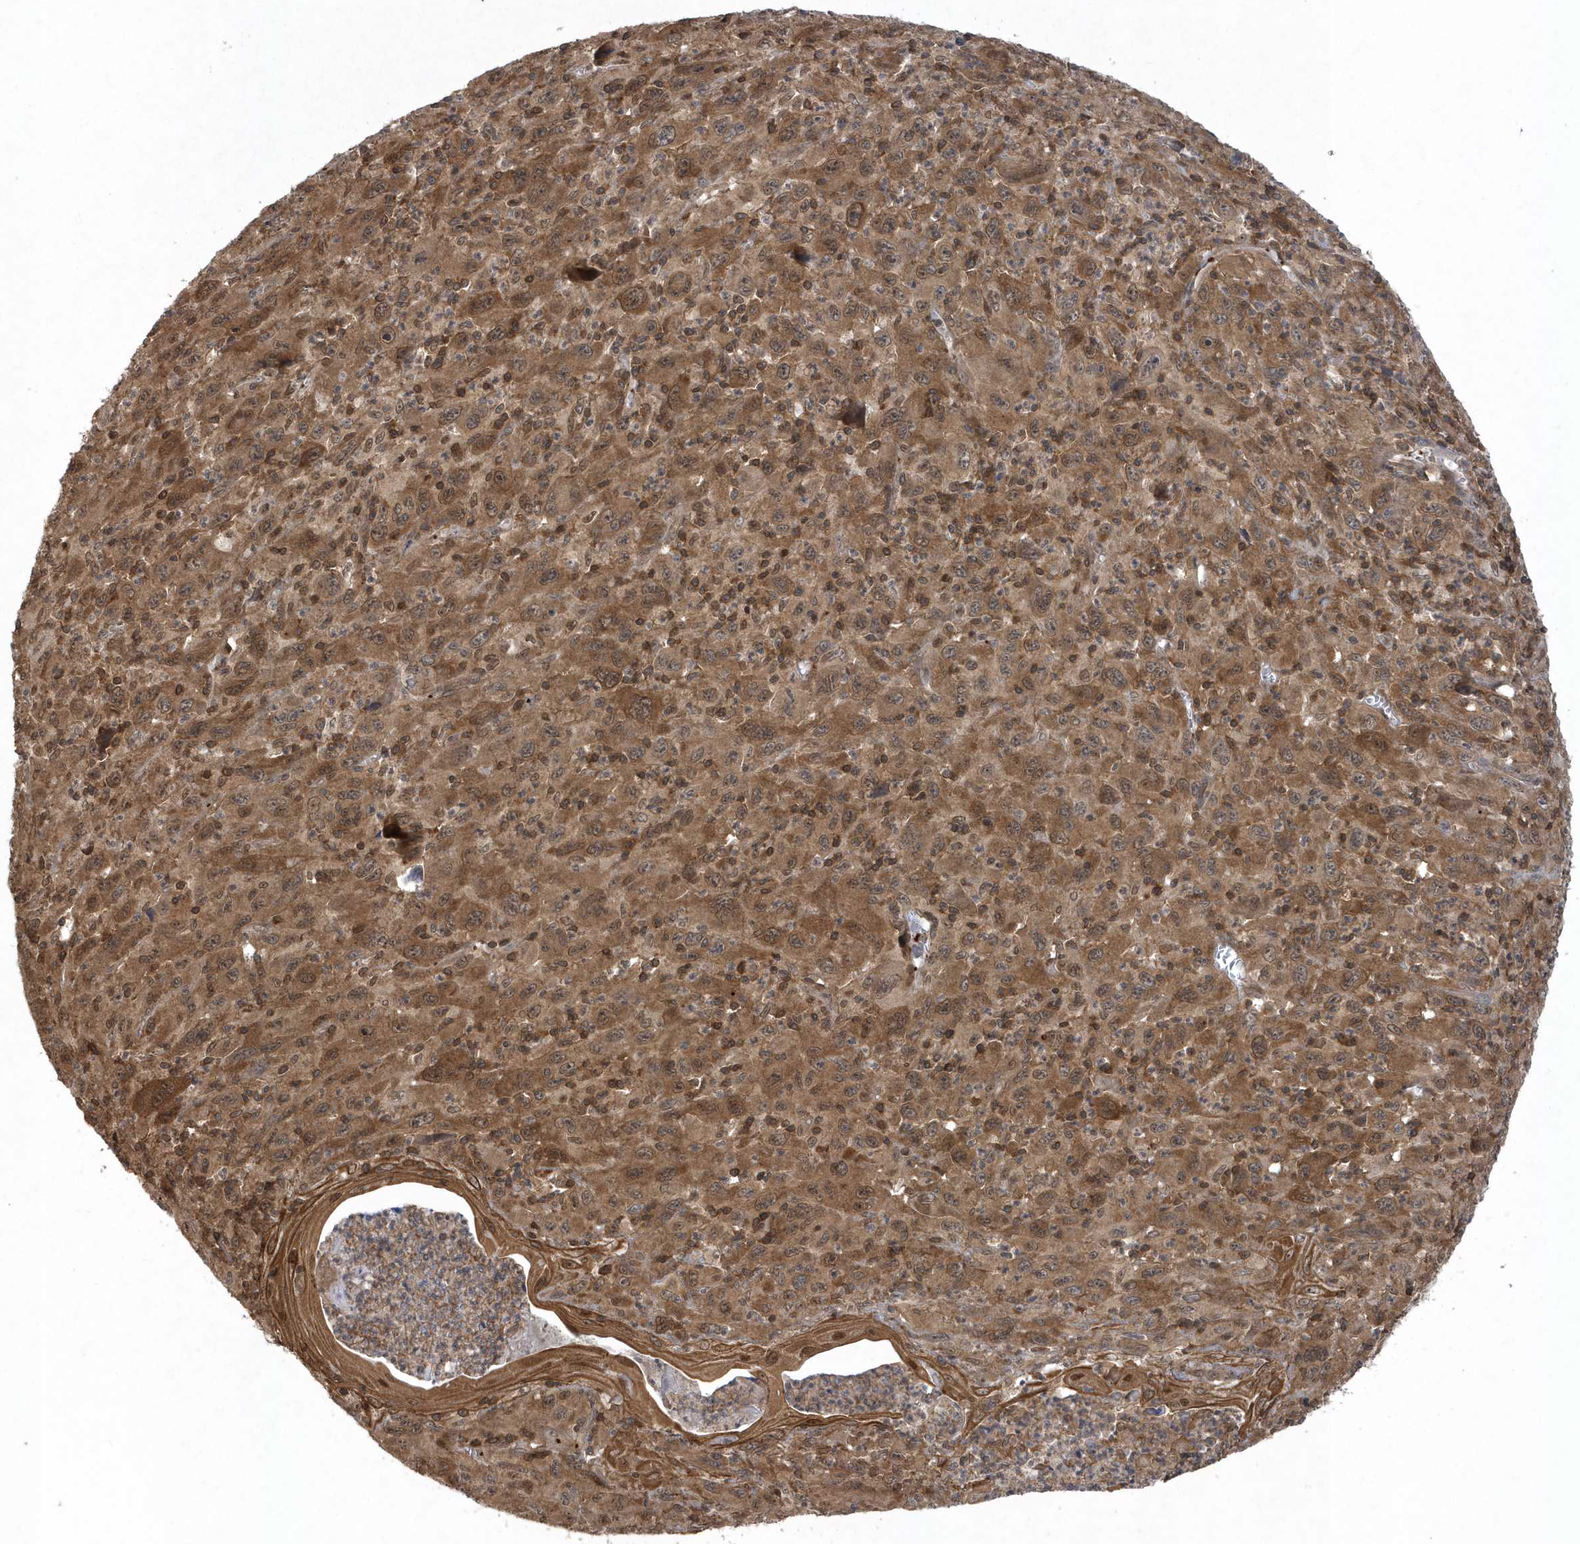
{"staining": {"intensity": "moderate", "quantity": ">75%", "location": "cytoplasmic/membranous,nuclear"}, "tissue": "melanoma", "cell_type": "Tumor cells", "image_type": "cancer", "snomed": [{"axis": "morphology", "description": "Malignant melanoma, Metastatic site"}, {"axis": "topography", "description": "Skin"}], "caption": "This micrograph exhibits immunohistochemistry staining of human malignant melanoma (metastatic site), with medium moderate cytoplasmic/membranous and nuclear positivity in approximately >75% of tumor cells.", "gene": "ACYP1", "patient": {"sex": "female", "age": 56}}